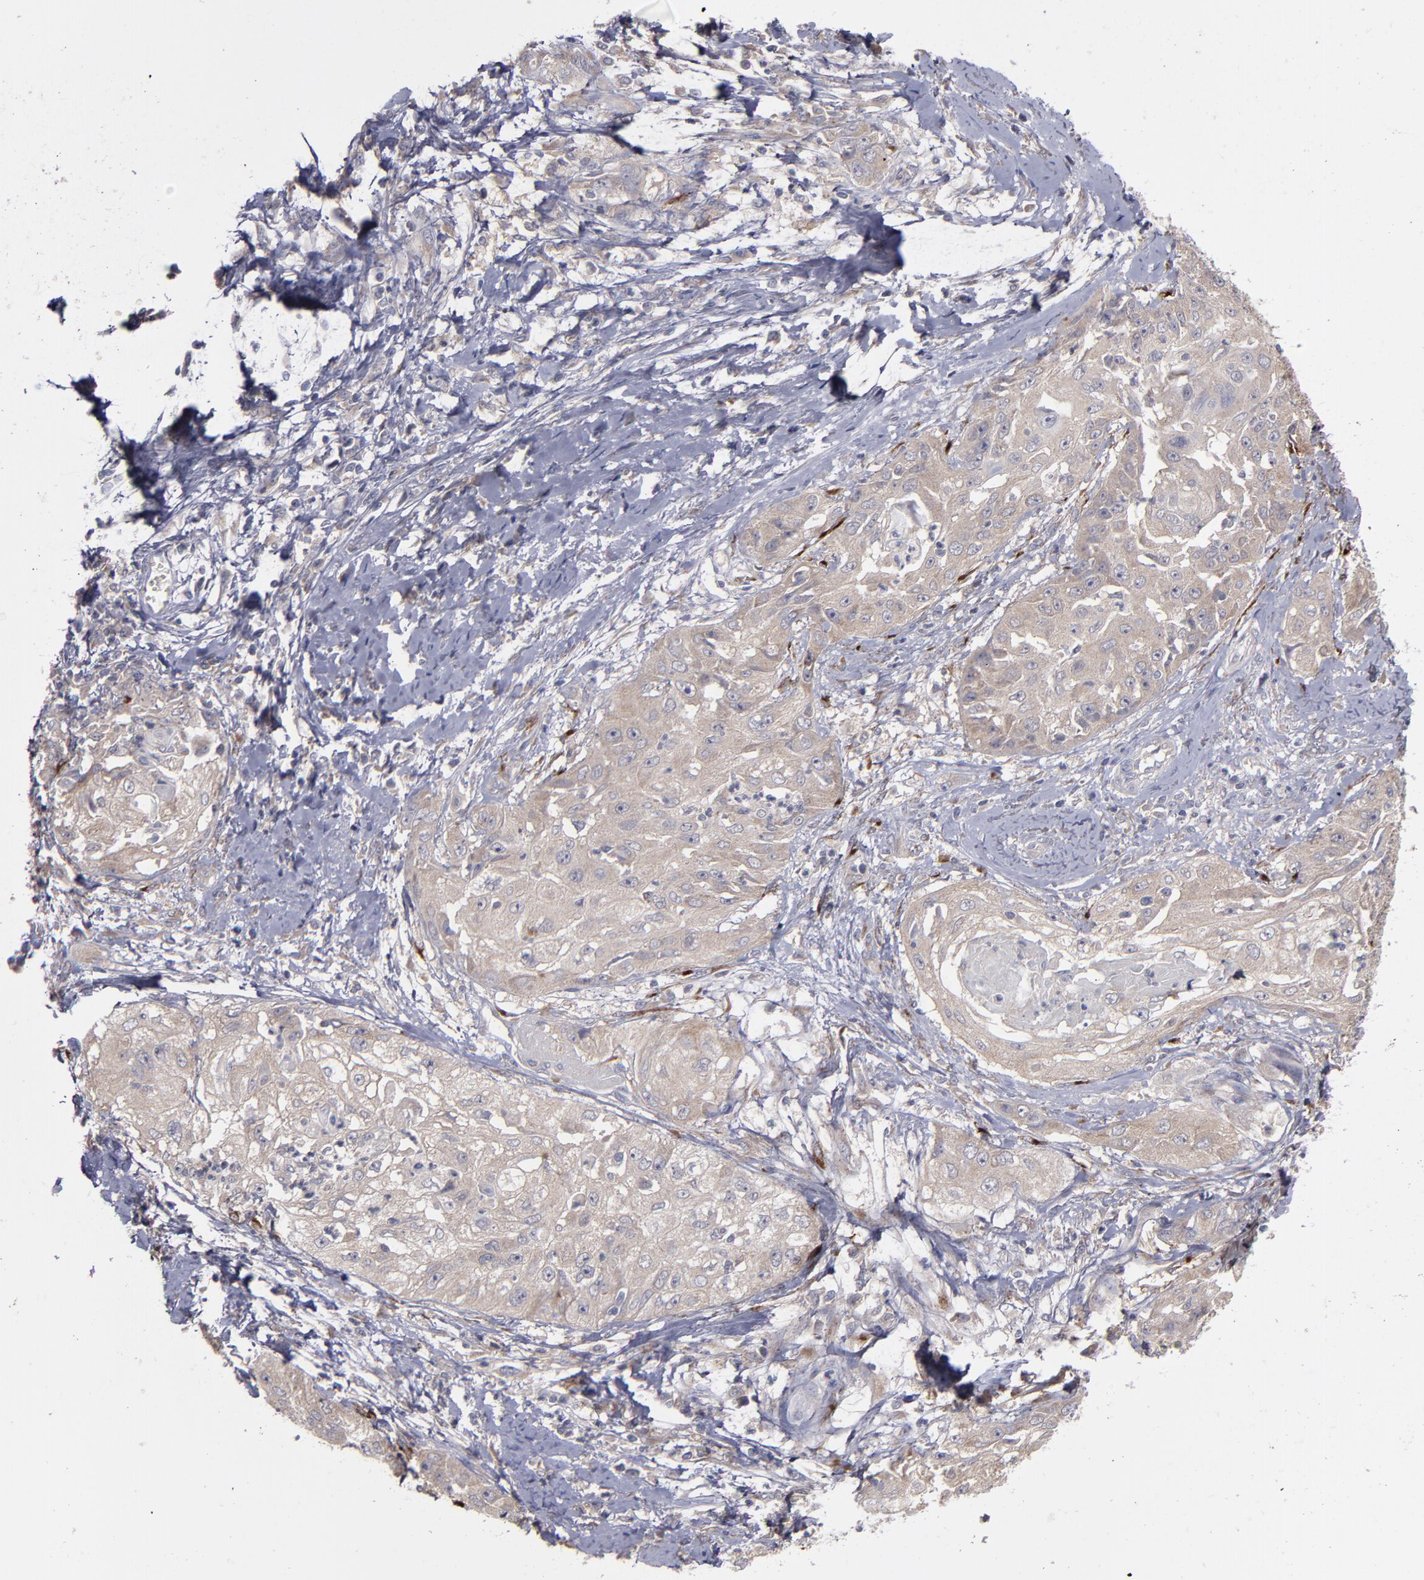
{"staining": {"intensity": "weak", "quantity": ">75%", "location": "cytoplasmic/membranous"}, "tissue": "cervical cancer", "cell_type": "Tumor cells", "image_type": "cancer", "snomed": [{"axis": "morphology", "description": "Squamous cell carcinoma, NOS"}, {"axis": "topography", "description": "Cervix"}], "caption": "Squamous cell carcinoma (cervical) was stained to show a protein in brown. There is low levels of weak cytoplasmic/membranous expression in about >75% of tumor cells. Nuclei are stained in blue.", "gene": "MMP11", "patient": {"sex": "female", "age": 64}}